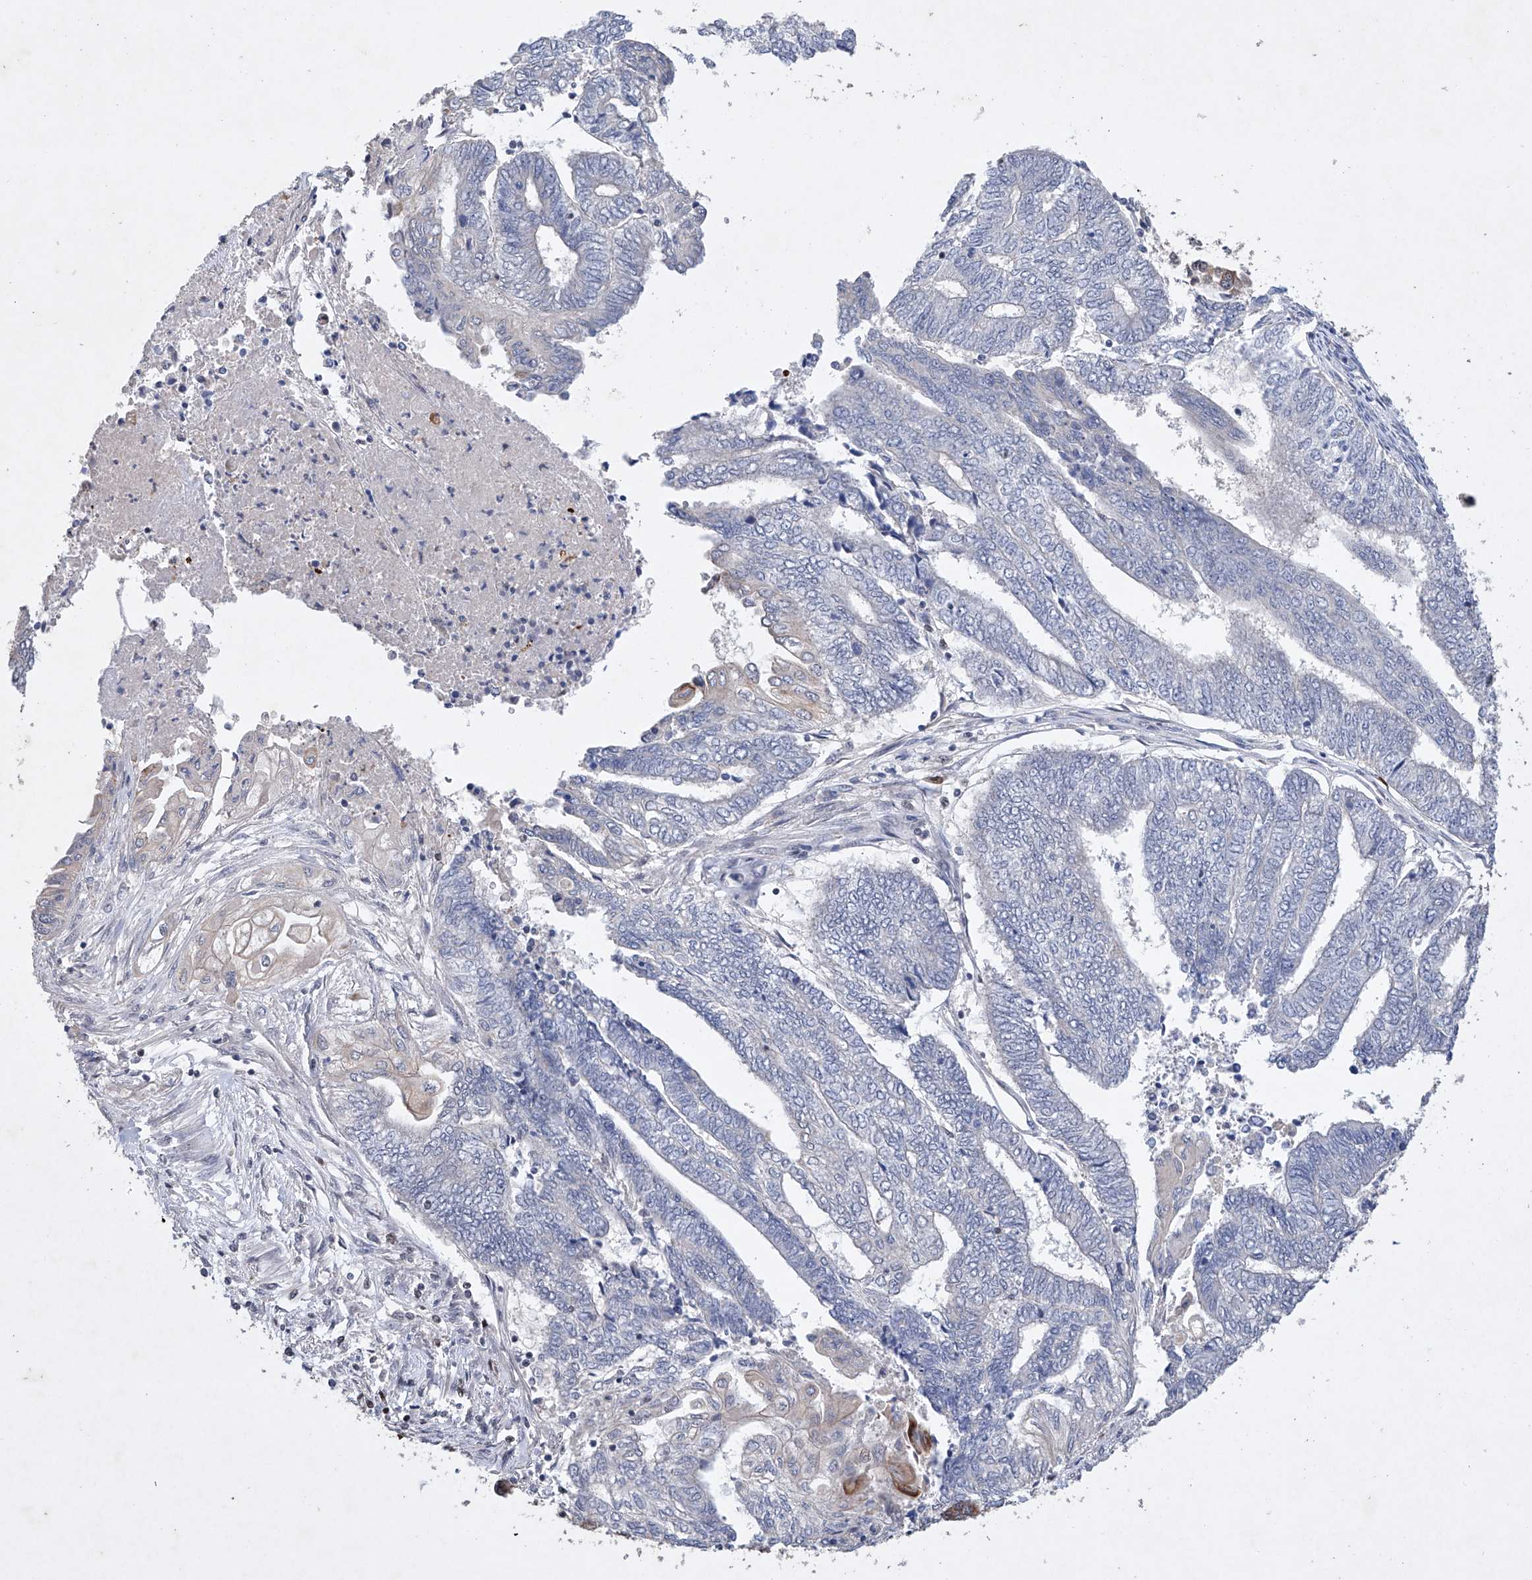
{"staining": {"intensity": "negative", "quantity": "none", "location": "none"}, "tissue": "endometrial cancer", "cell_type": "Tumor cells", "image_type": "cancer", "snomed": [{"axis": "morphology", "description": "Adenocarcinoma, NOS"}, {"axis": "topography", "description": "Uterus"}, {"axis": "topography", "description": "Endometrium"}], "caption": "A high-resolution image shows immunohistochemistry (IHC) staining of endometrial cancer (adenocarcinoma), which exhibits no significant staining in tumor cells.", "gene": "AFG1L", "patient": {"sex": "female", "age": 70}}